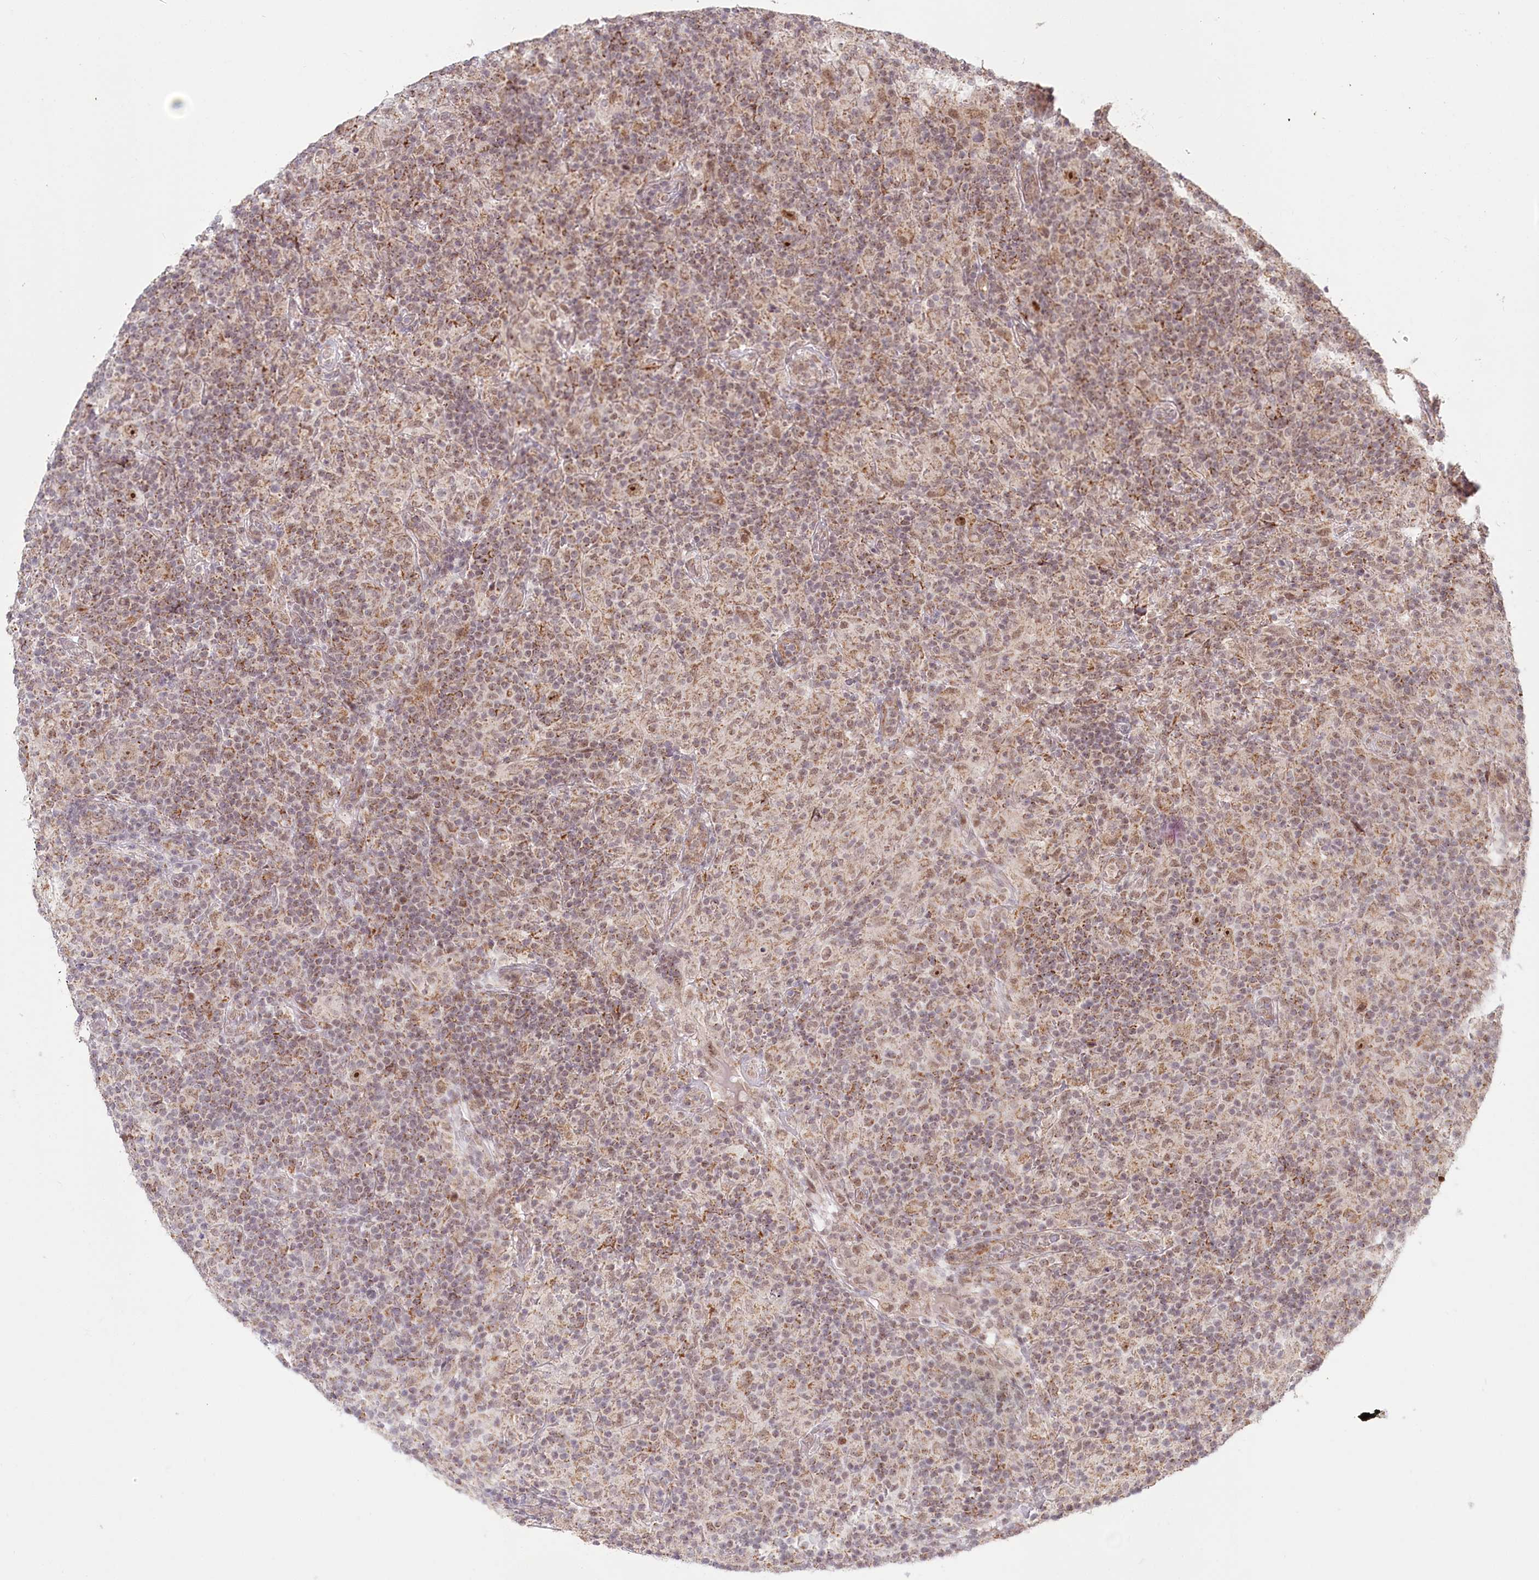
{"staining": {"intensity": "moderate", "quantity": ">75%", "location": "nuclear"}, "tissue": "lymphoma", "cell_type": "Tumor cells", "image_type": "cancer", "snomed": [{"axis": "morphology", "description": "Hodgkin's disease, NOS"}, {"axis": "topography", "description": "Lymph node"}], "caption": "This micrograph exhibits Hodgkin's disease stained with immunohistochemistry (IHC) to label a protein in brown. The nuclear of tumor cells show moderate positivity for the protein. Nuclei are counter-stained blue.", "gene": "RTN4IP1", "patient": {"sex": "male", "age": 70}}